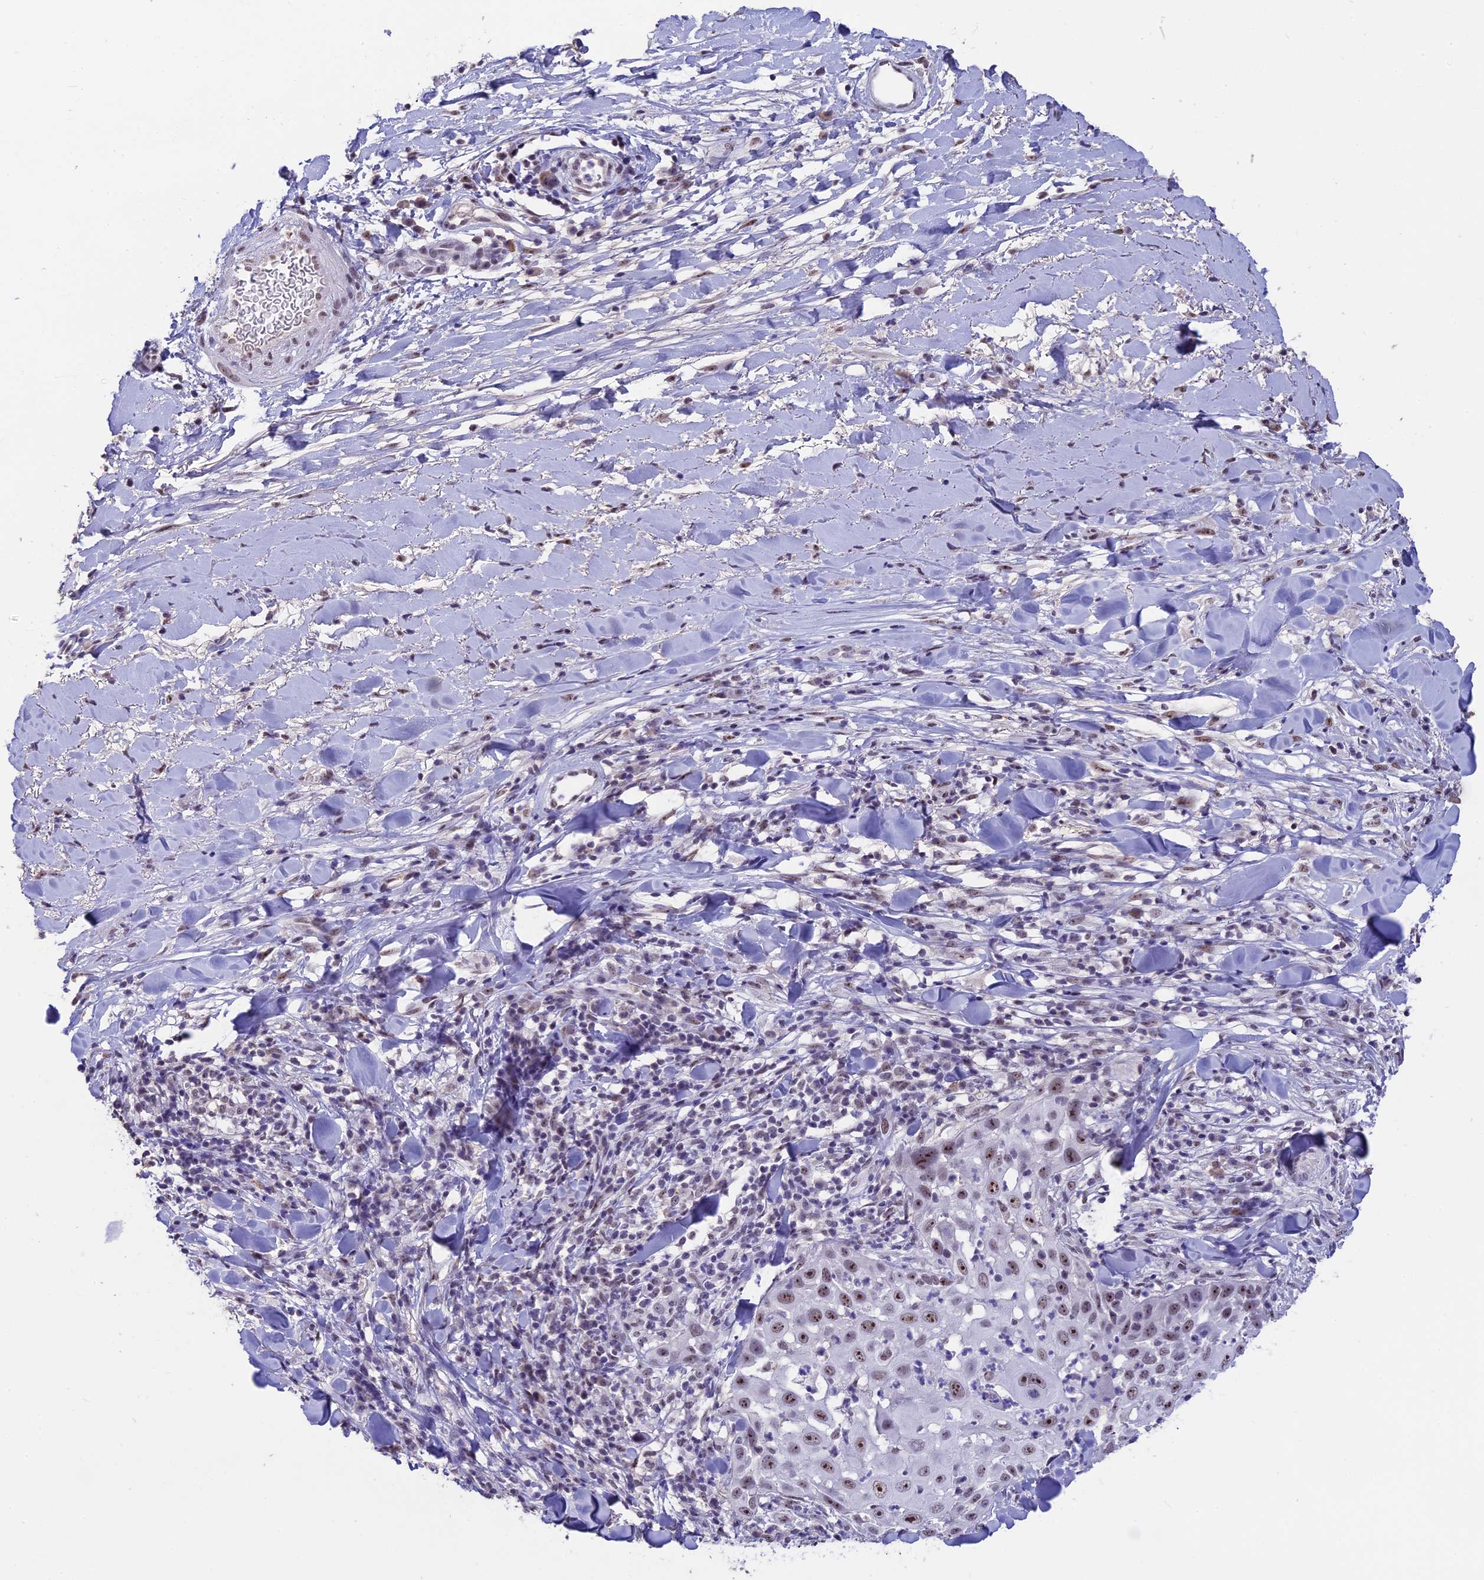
{"staining": {"intensity": "moderate", "quantity": ">75%", "location": "nuclear"}, "tissue": "skin cancer", "cell_type": "Tumor cells", "image_type": "cancer", "snomed": [{"axis": "morphology", "description": "Squamous cell carcinoma, NOS"}, {"axis": "topography", "description": "Skin"}], "caption": "Protein expression analysis of human skin cancer reveals moderate nuclear positivity in approximately >75% of tumor cells. The staining is performed using DAB (3,3'-diaminobenzidine) brown chromogen to label protein expression. The nuclei are counter-stained blue using hematoxylin.", "gene": "SETD2", "patient": {"sex": "female", "age": 44}}